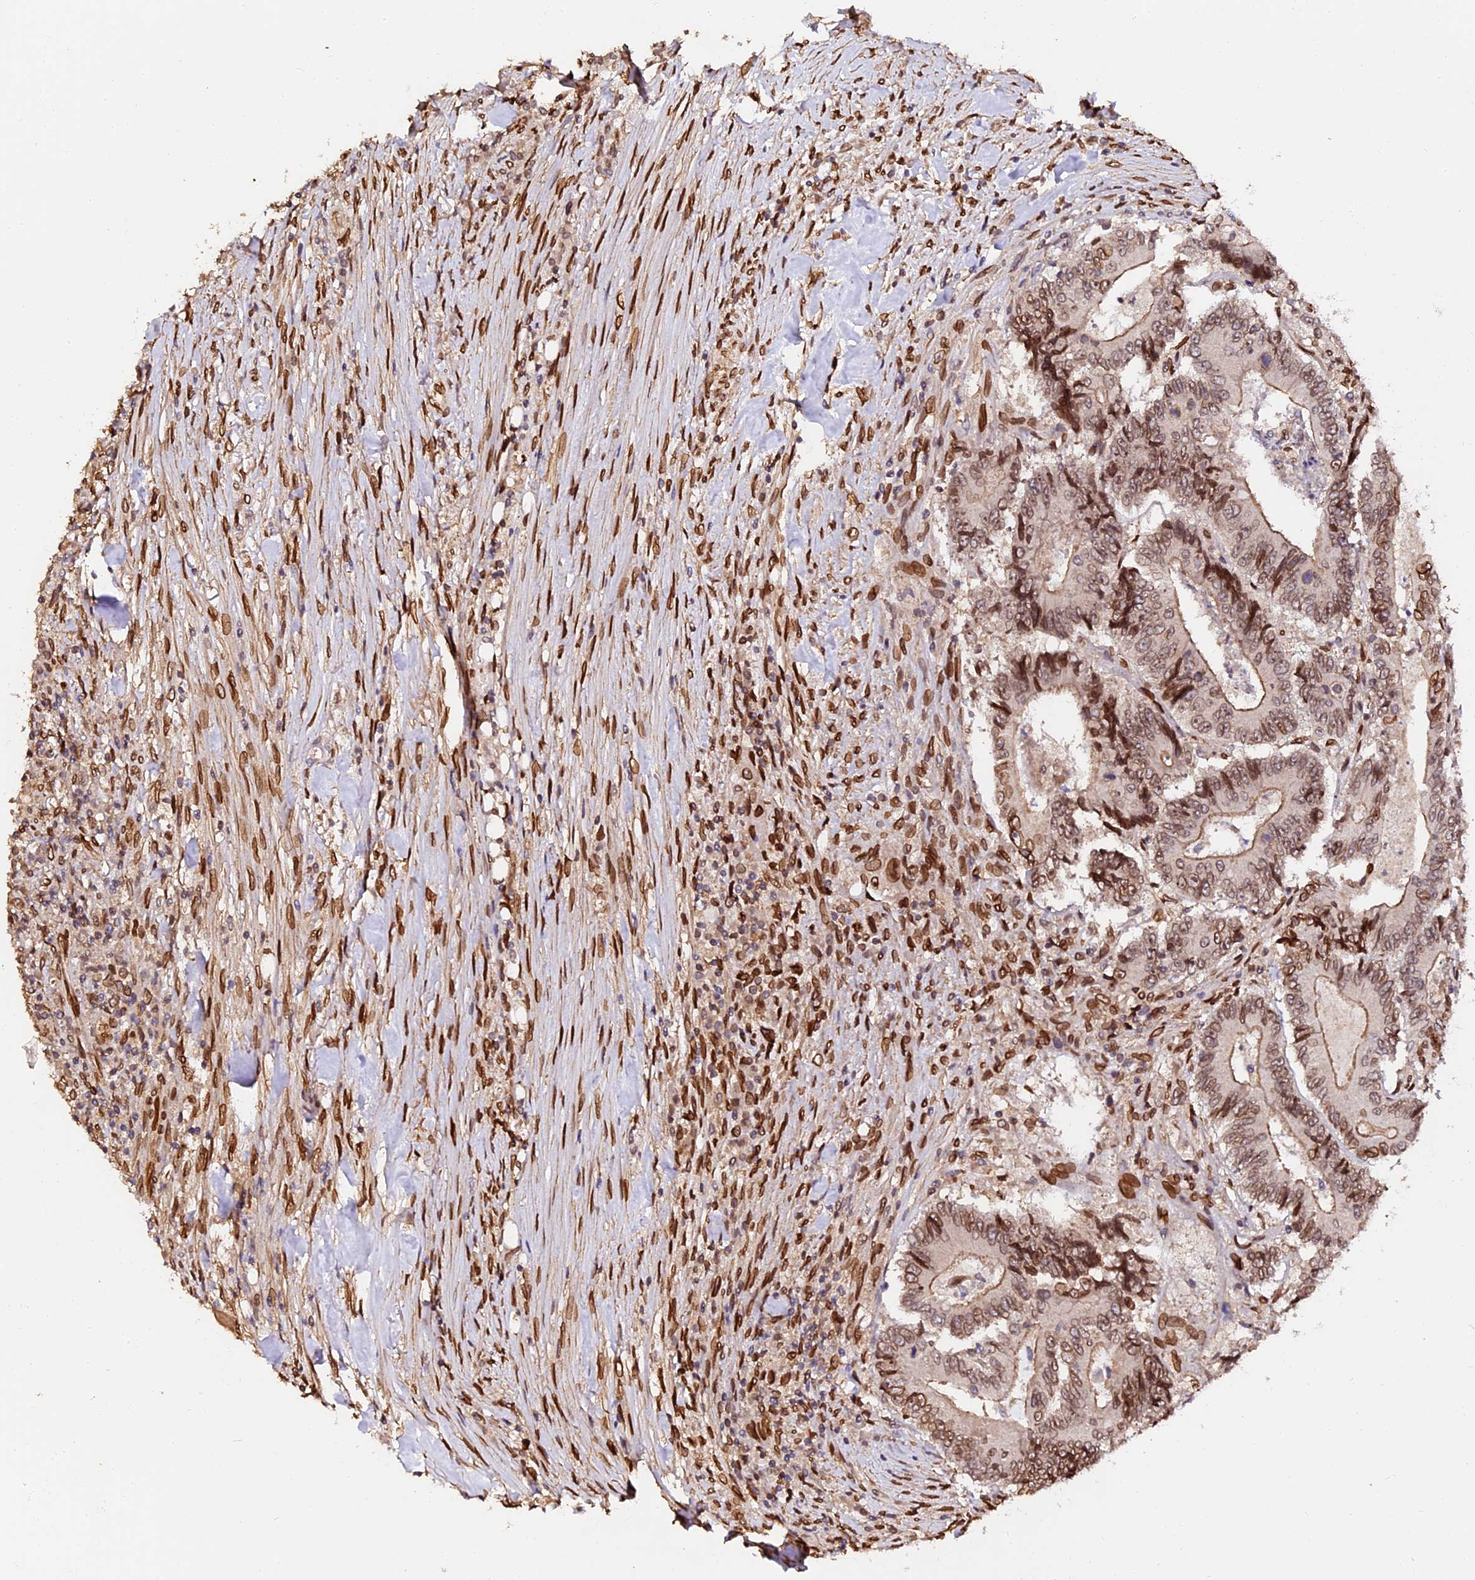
{"staining": {"intensity": "moderate", "quantity": ">75%", "location": "cytoplasmic/membranous,nuclear"}, "tissue": "colorectal cancer", "cell_type": "Tumor cells", "image_type": "cancer", "snomed": [{"axis": "morphology", "description": "Adenocarcinoma, NOS"}, {"axis": "topography", "description": "Colon"}], "caption": "A medium amount of moderate cytoplasmic/membranous and nuclear positivity is identified in about >75% of tumor cells in colorectal cancer (adenocarcinoma) tissue.", "gene": "ANAPC5", "patient": {"sex": "male", "age": 83}}